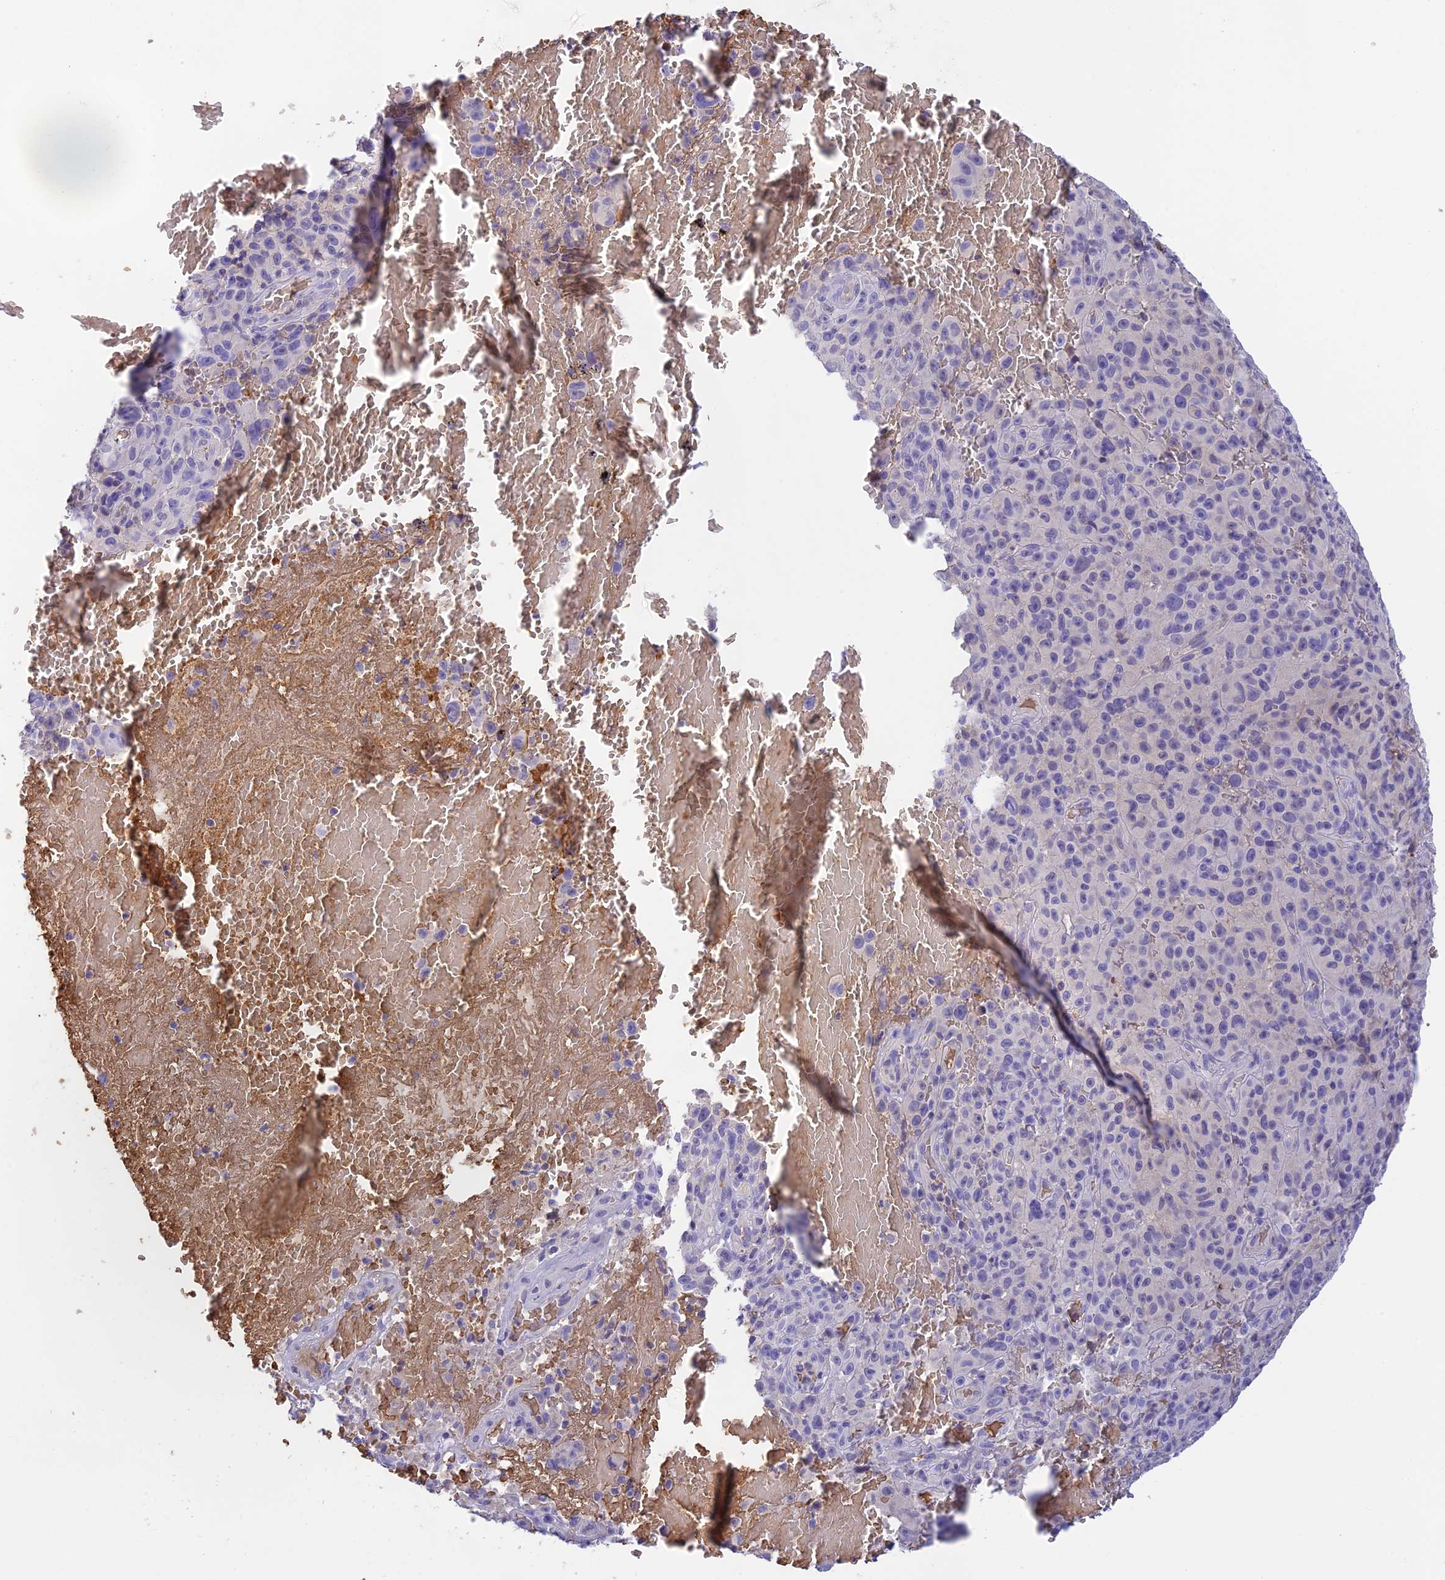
{"staining": {"intensity": "negative", "quantity": "none", "location": "none"}, "tissue": "melanoma", "cell_type": "Tumor cells", "image_type": "cancer", "snomed": [{"axis": "morphology", "description": "Malignant melanoma, NOS"}, {"axis": "topography", "description": "Skin"}], "caption": "Immunohistochemistry micrograph of neoplastic tissue: human malignant melanoma stained with DAB demonstrates no significant protein expression in tumor cells. (DAB (3,3'-diaminobenzidine) IHC, high magnification).", "gene": "HDHD2", "patient": {"sex": "female", "age": 82}}